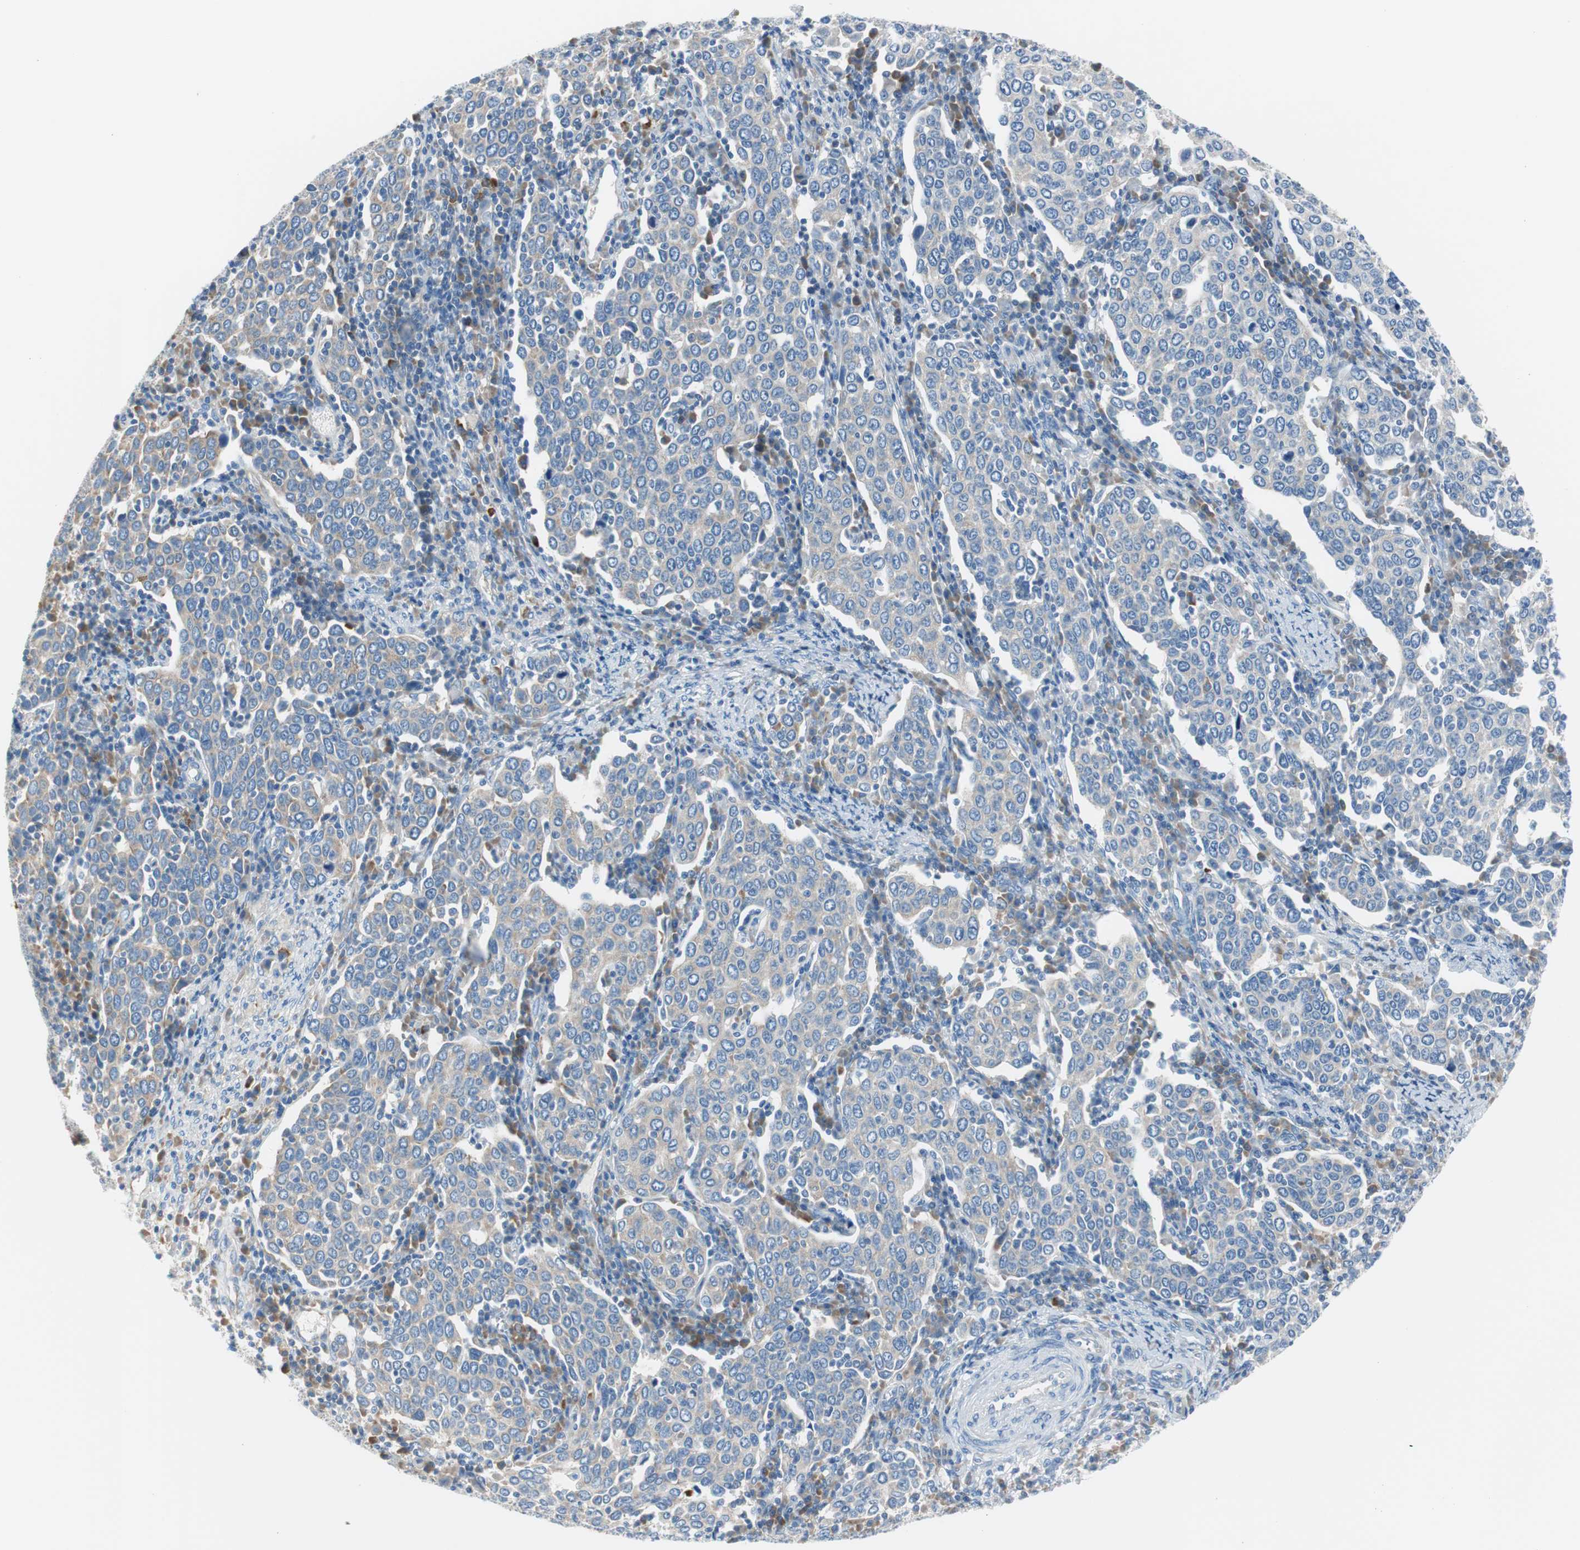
{"staining": {"intensity": "weak", "quantity": ">75%", "location": "cytoplasmic/membranous"}, "tissue": "cervical cancer", "cell_type": "Tumor cells", "image_type": "cancer", "snomed": [{"axis": "morphology", "description": "Squamous cell carcinoma, NOS"}, {"axis": "topography", "description": "Cervix"}], "caption": "A brown stain shows weak cytoplasmic/membranous positivity of a protein in human cervical squamous cell carcinoma tumor cells.", "gene": "RPS12", "patient": {"sex": "female", "age": 40}}